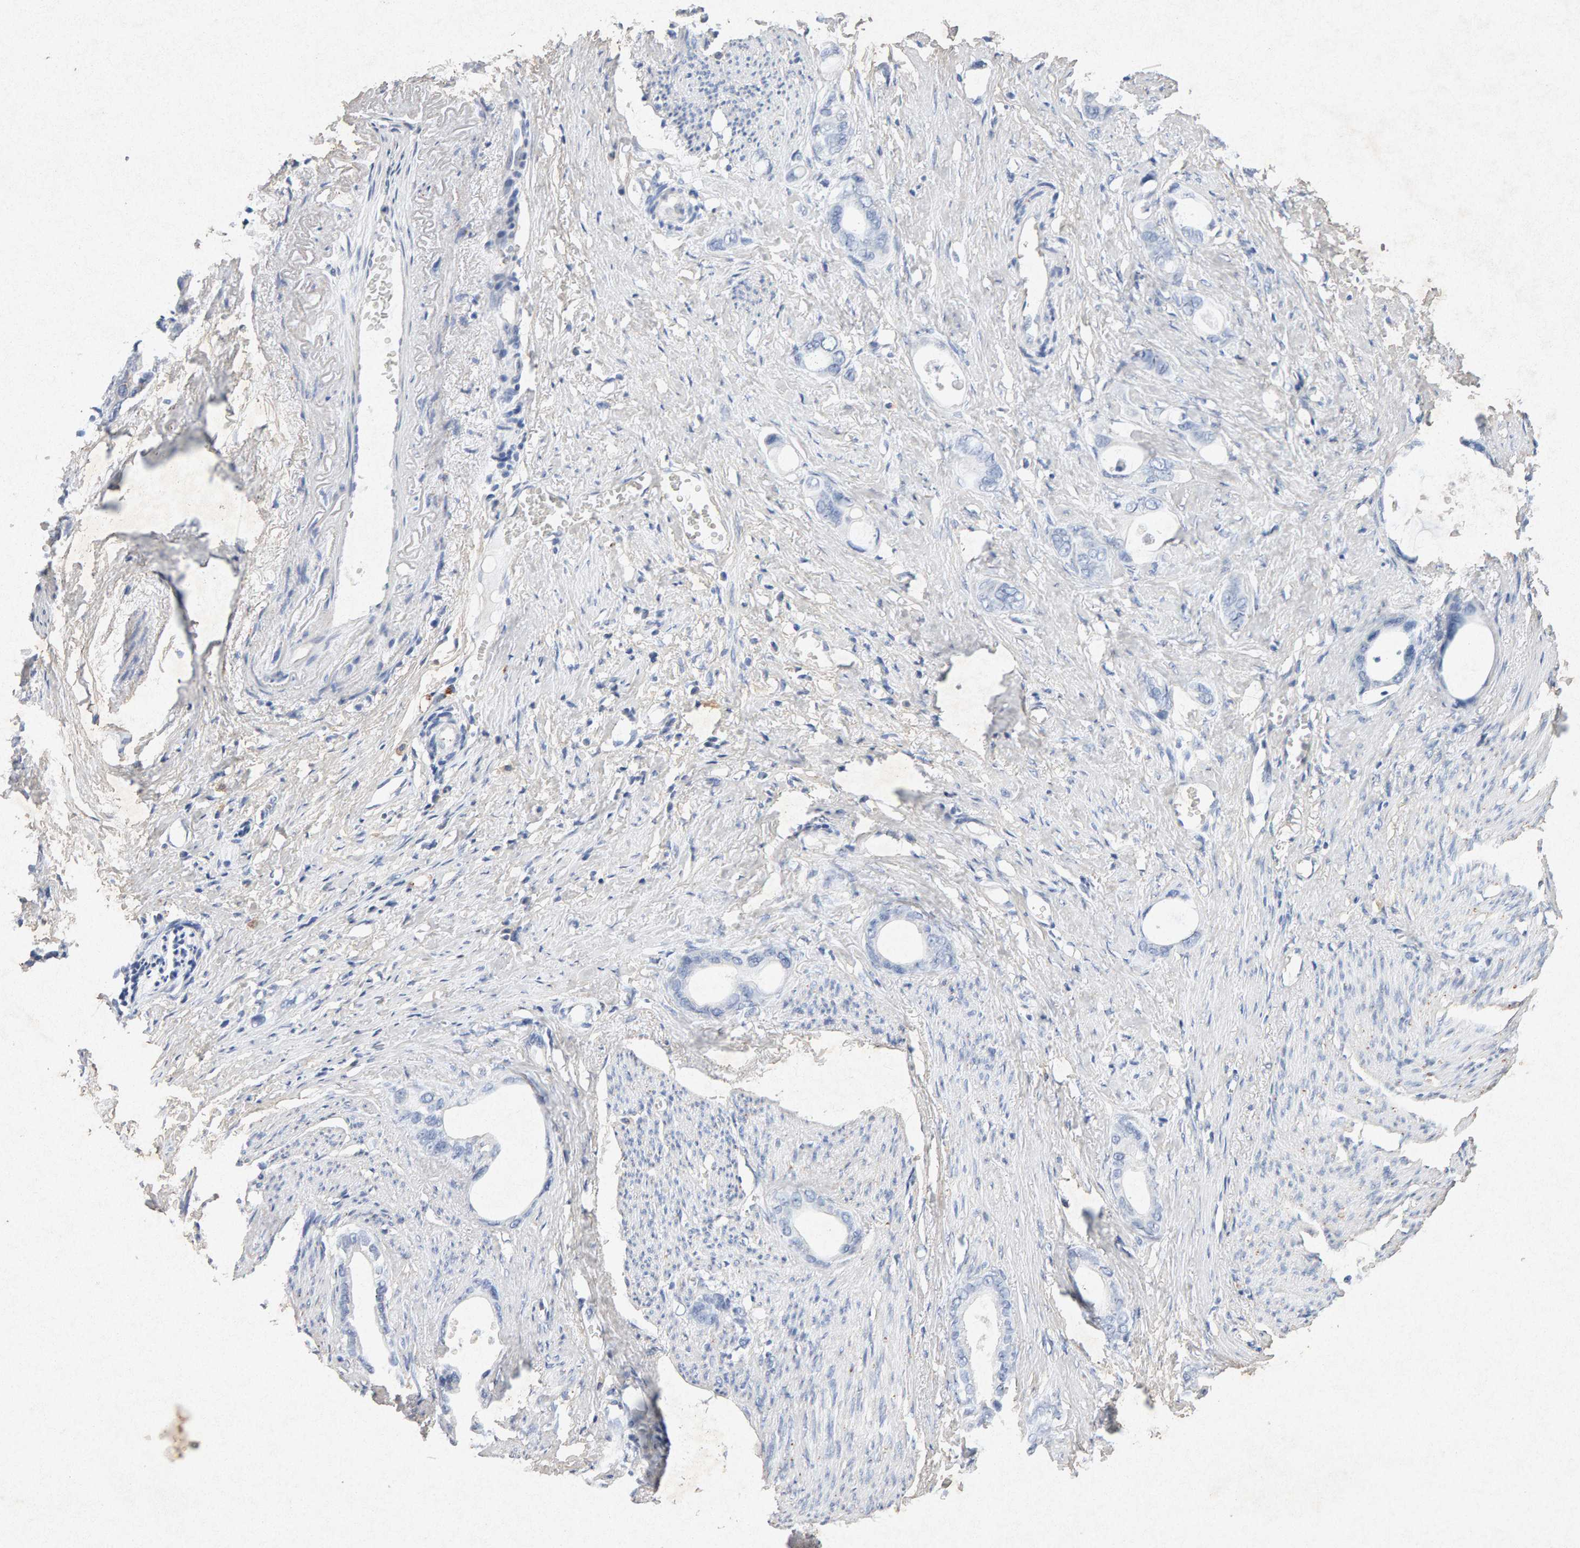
{"staining": {"intensity": "negative", "quantity": "none", "location": "none"}, "tissue": "stomach cancer", "cell_type": "Tumor cells", "image_type": "cancer", "snomed": [{"axis": "morphology", "description": "Adenocarcinoma, NOS"}, {"axis": "topography", "description": "Stomach"}], "caption": "The image displays no staining of tumor cells in stomach cancer (adenocarcinoma).", "gene": "PTPRM", "patient": {"sex": "female", "age": 75}}